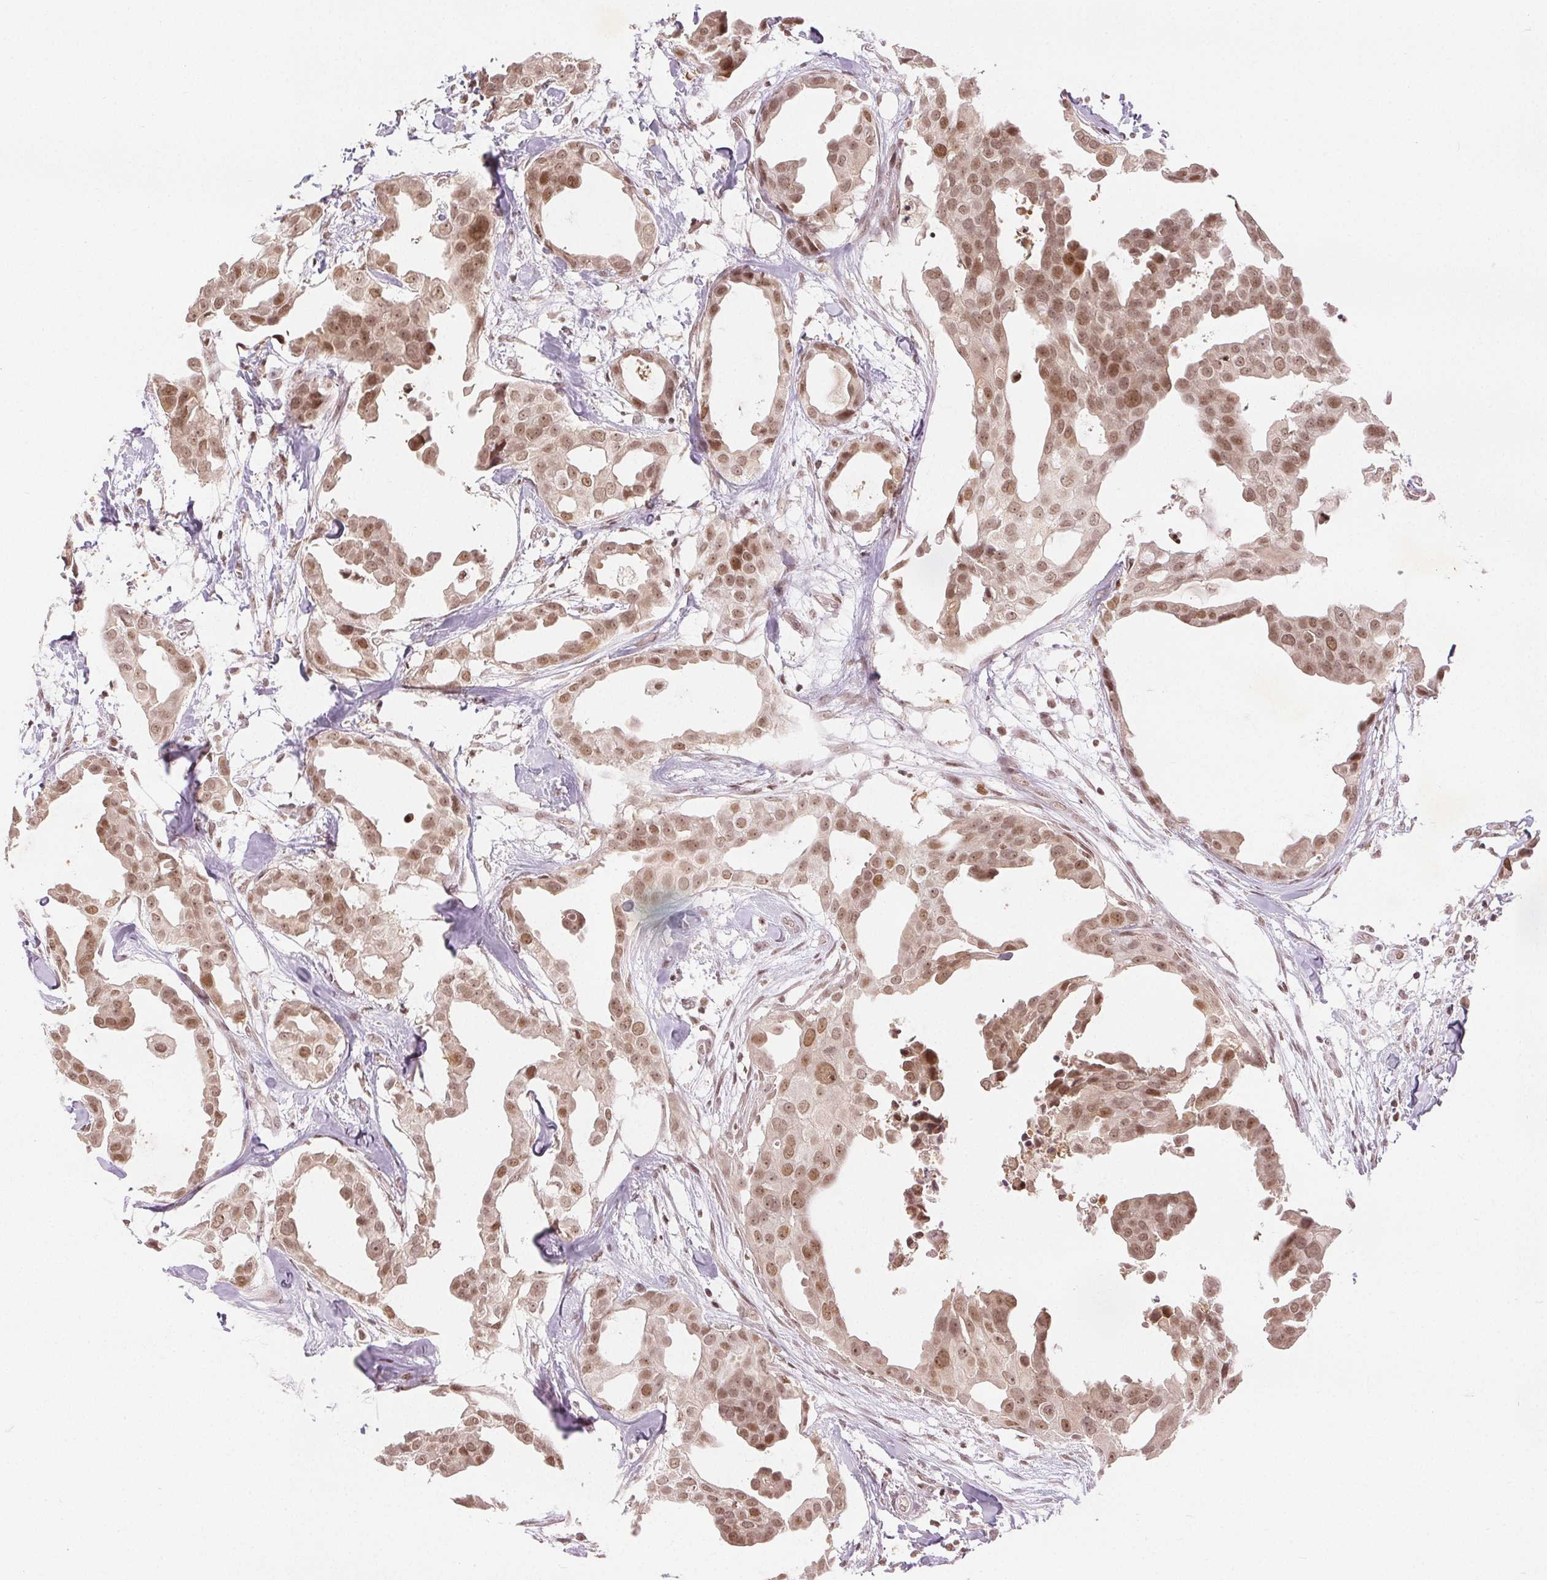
{"staining": {"intensity": "moderate", "quantity": ">75%", "location": "nuclear"}, "tissue": "breast cancer", "cell_type": "Tumor cells", "image_type": "cancer", "snomed": [{"axis": "morphology", "description": "Duct carcinoma"}, {"axis": "topography", "description": "Breast"}], "caption": "Immunohistochemical staining of breast cancer displays moderate nuclear protein expression in approximately >75% of tumor cells. (Stains: DAB (3,3'-diaminobenzidine) in brown, nuclei in blue, Microscopy: brightfield microscopy at high magnification).", "gene": "DEK", "patient": {"sex": "female", "age": 38}}